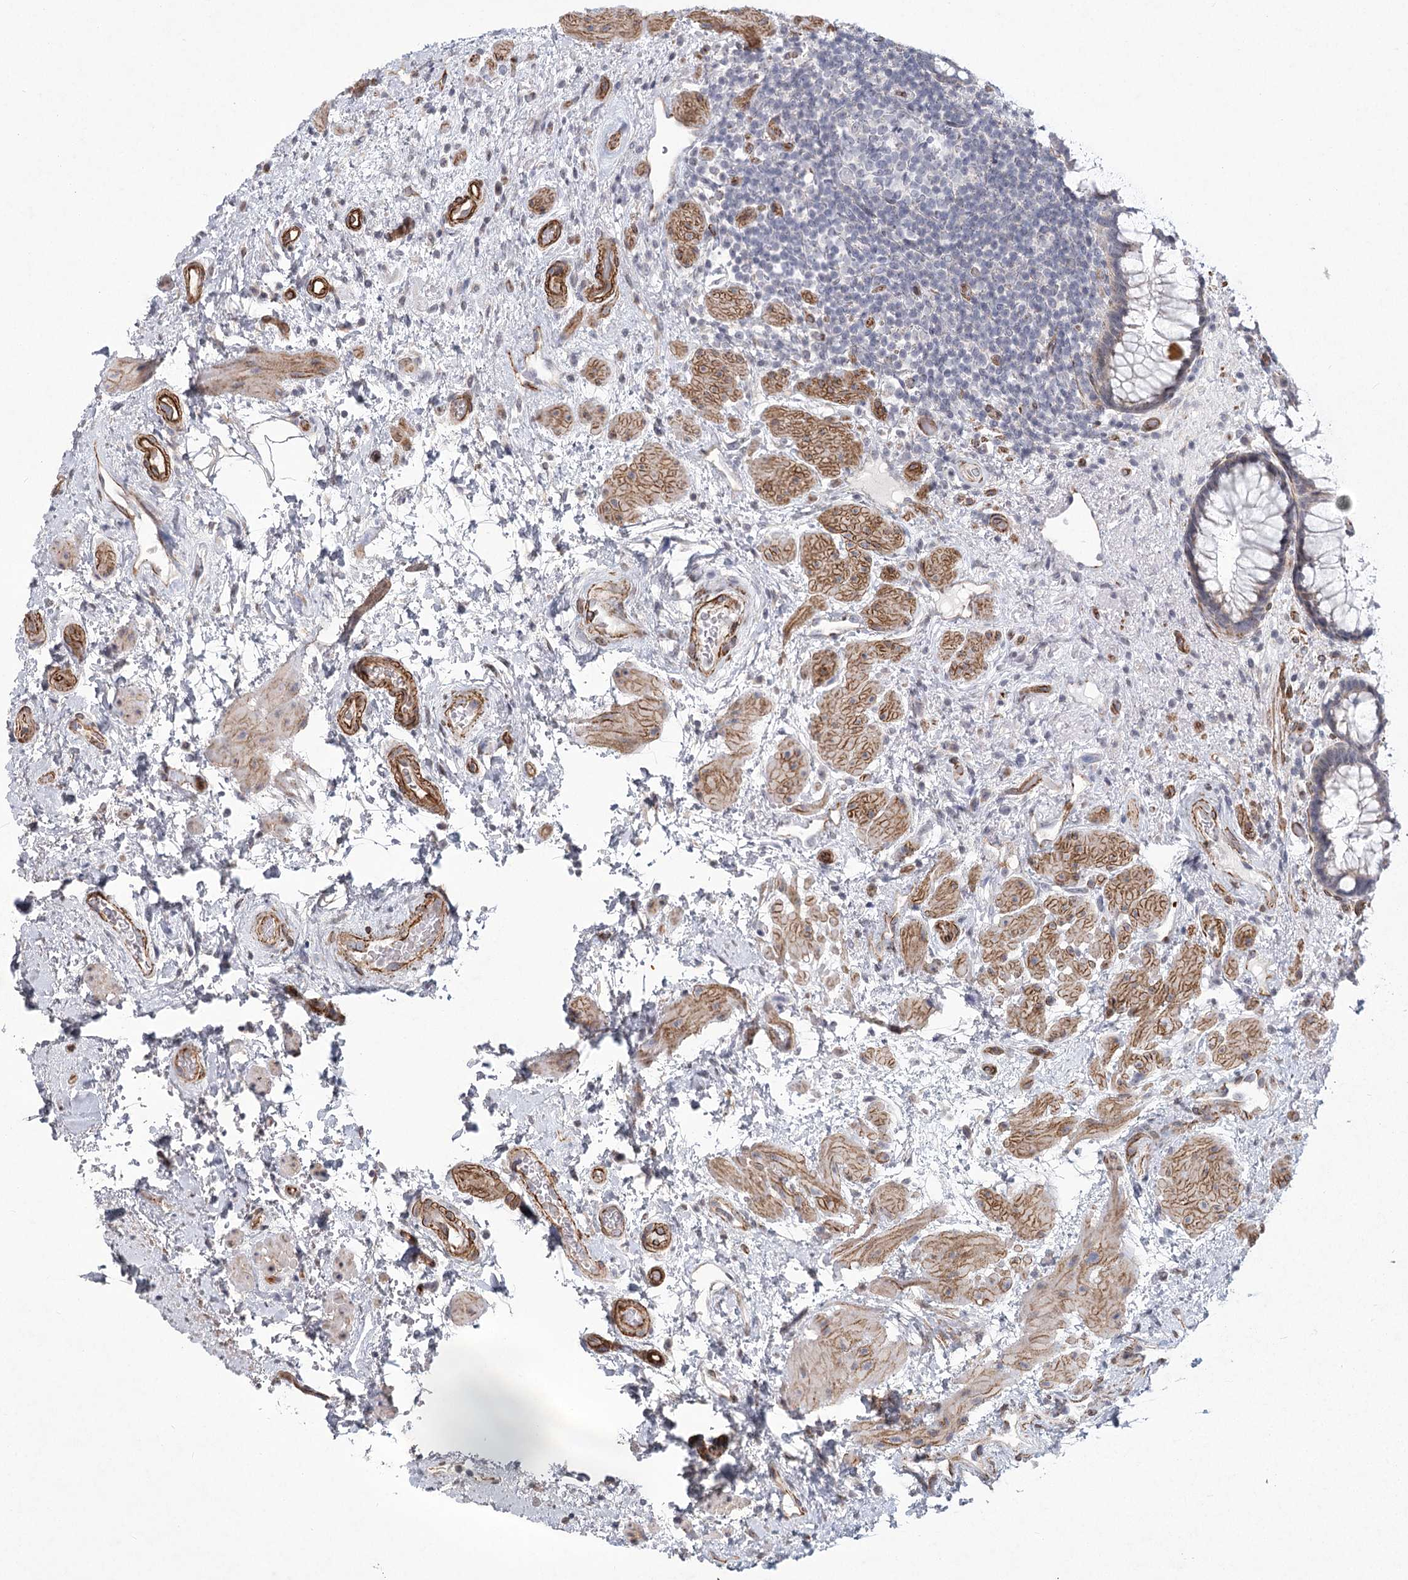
{"staining": {"intensity": "weak", "quantity": "25%-75%", "location": "cytoplasmic/membranous"}, "tissue": "rectum", "cell_type": "Glandular cells", "image_type": "normal", "snomed": [{"axis": "morphology", "description": "Normal tissue, NOS"}, {"axis": "topography", "description": "Rectum"}], "caption": "The image displays immunohistochemical staining of normal rectum. There is weak cytoplasmic/membranous positivity is present in approximately 25%-75% of glandular cells. The staining was performed using DAB, with brown indicating positive protein expression. Nuclei are stained blue with hematoxylin.", "gene": "MEPE", "patient": {"sex": "male", "age": 51}}